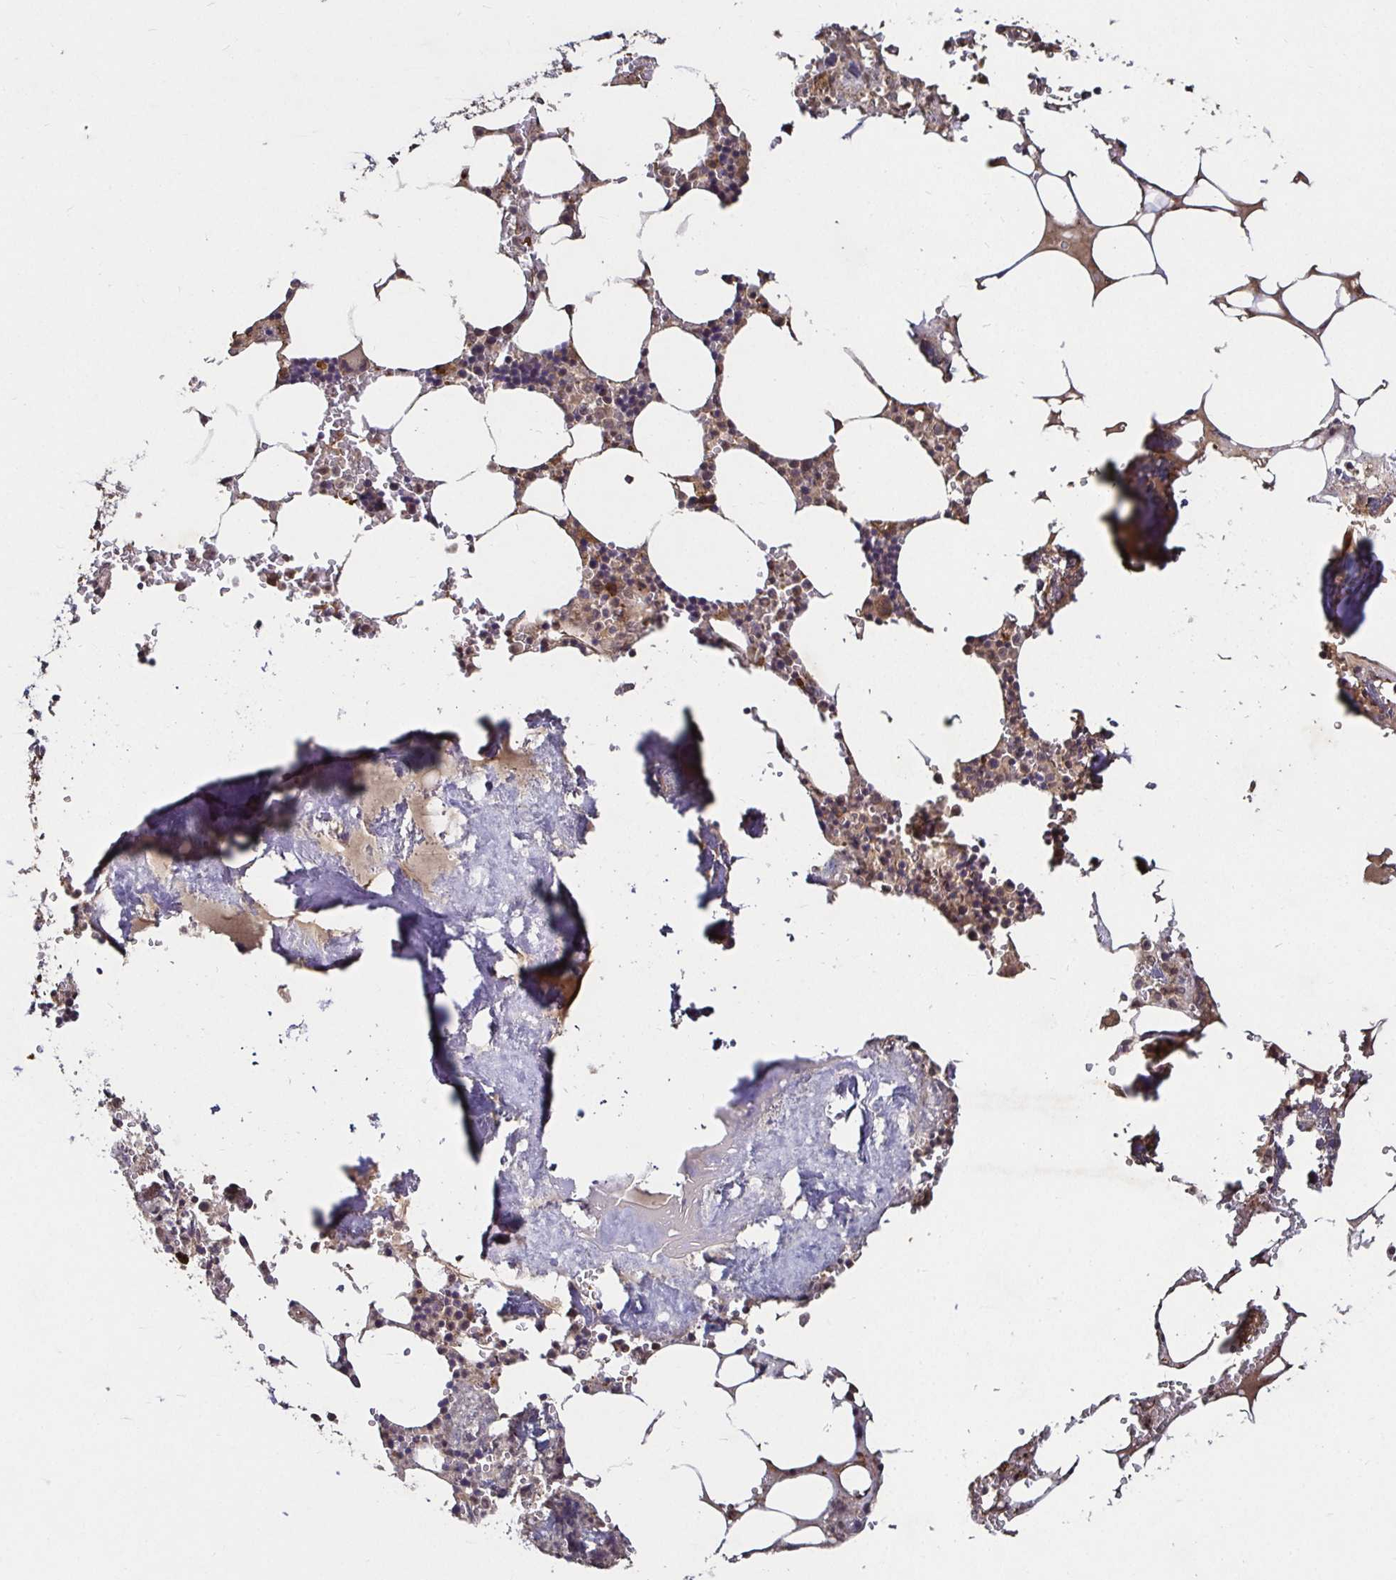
{"staining": {"intensity": "weak", "quantity": "25%-75%", "location": "cytoplasmic/membranous"}, "tissue": "bone marrow", "cell_type": "Hematopoietic cells", "image_type": "normal", "snomed": [{"axis": "morphology", "description": "Normal tissue, NOS"}, {"axis": "topography", "description": "Bone marrow"}], "caption": "Immunohistochemical staining of benign human bone marrow reveals weak cytoplasmic/membranous protein expression in approximately 25%-75% of hematopoietic cells.", "gene": "SMYD3", "patient": {"sex": "male", "age": 54}}